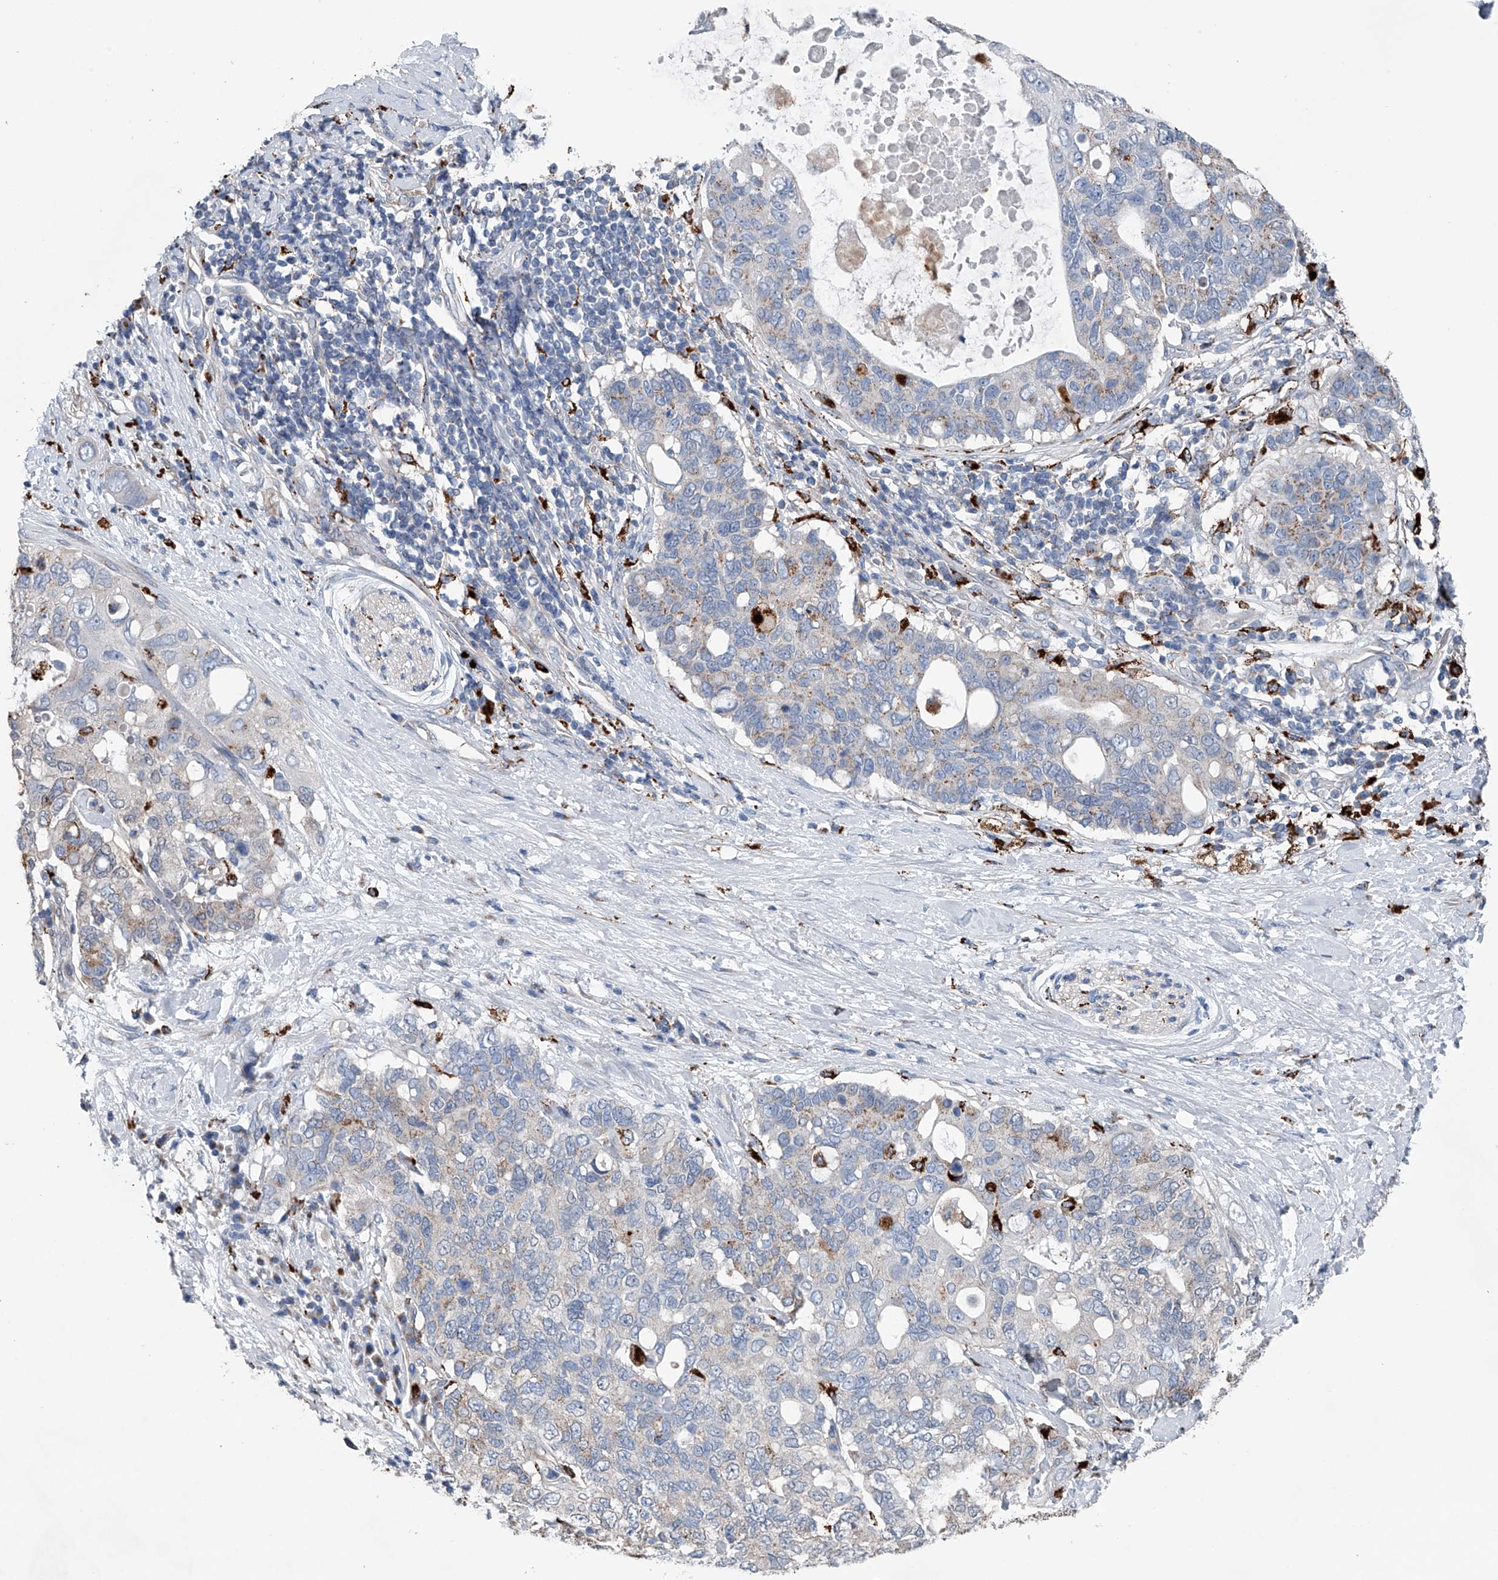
{"staining": {"intensity": "weak", "quantity": "25%-75%", "location": "cytoplasmic/membranous"}, "tissue": "pancreatic cancer", "cell_type": "Tumor cells", "image_type": "cancer", "snomed": [{"axis": "morphology", "description": "Adenocarcinoma, NOS"}, {"axis": "topography", "description": "Pancreas"}], "caption": "The immunohistochemical stain labels weak cytoplasmic/membranous staining in tumor cells of adenocarcinoma (pancreatic) tissue.", "gene": "ZNF772", "patient": {"sex": "female", "age": 56}}